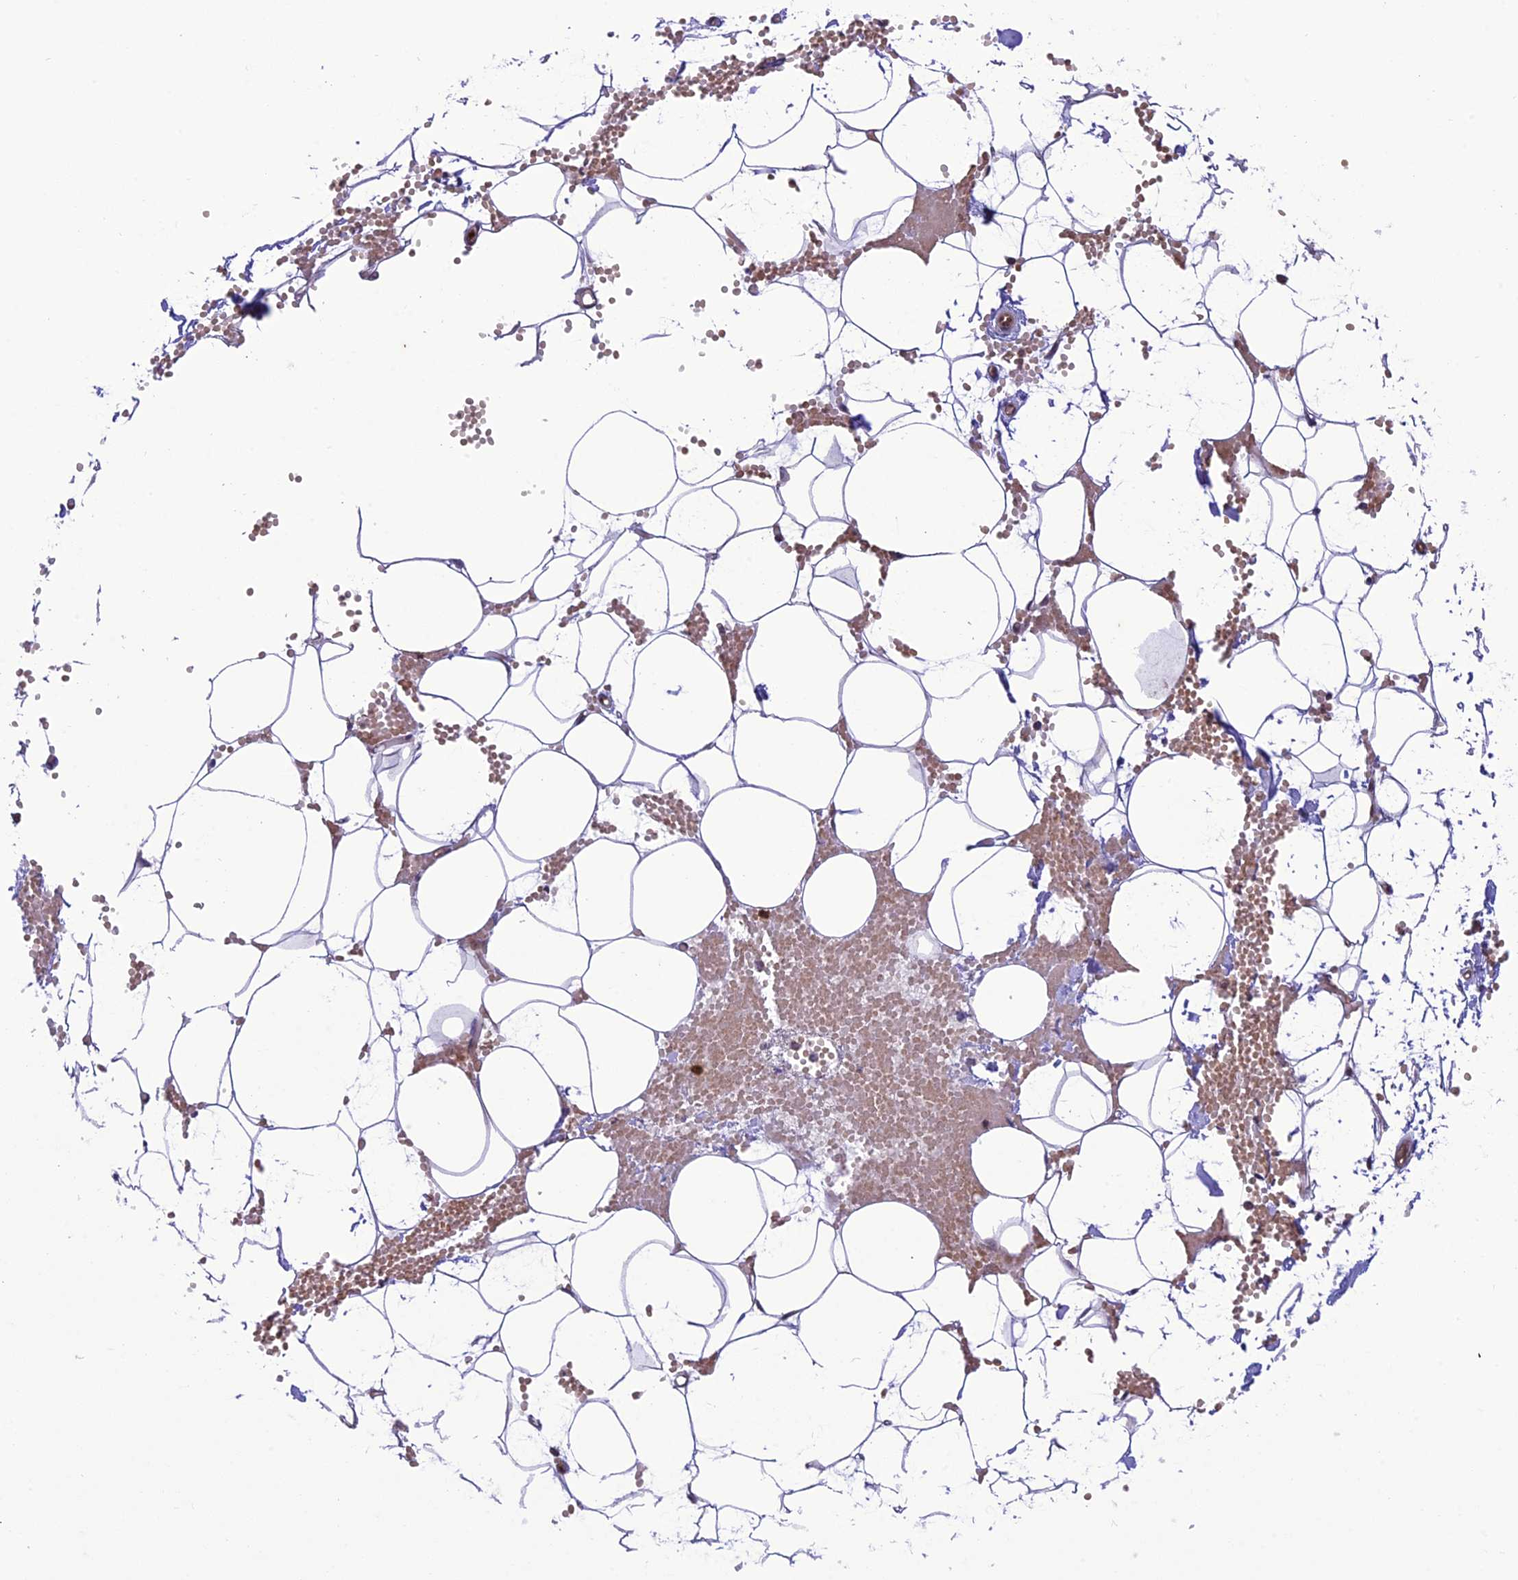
{"staining": {"intensity": "negative", "quantity": "none", "location": "none"}, "tissue": "adipose tissue", "cell_type": "Adipocytes", "image_type": "normal", "snomed": [{"axis": "morphology", "description": "Normal tissue, NOS"}, {"axis": "topography", "description": "Breast"}], "caption": "DAB (3,3'-diaminobenzidine) immunohistochemical staining of benign adipose tissue displays no significant staining in adipocytes.", "gene": "JMY", "patient": {"sex": "female", "age": 23}}